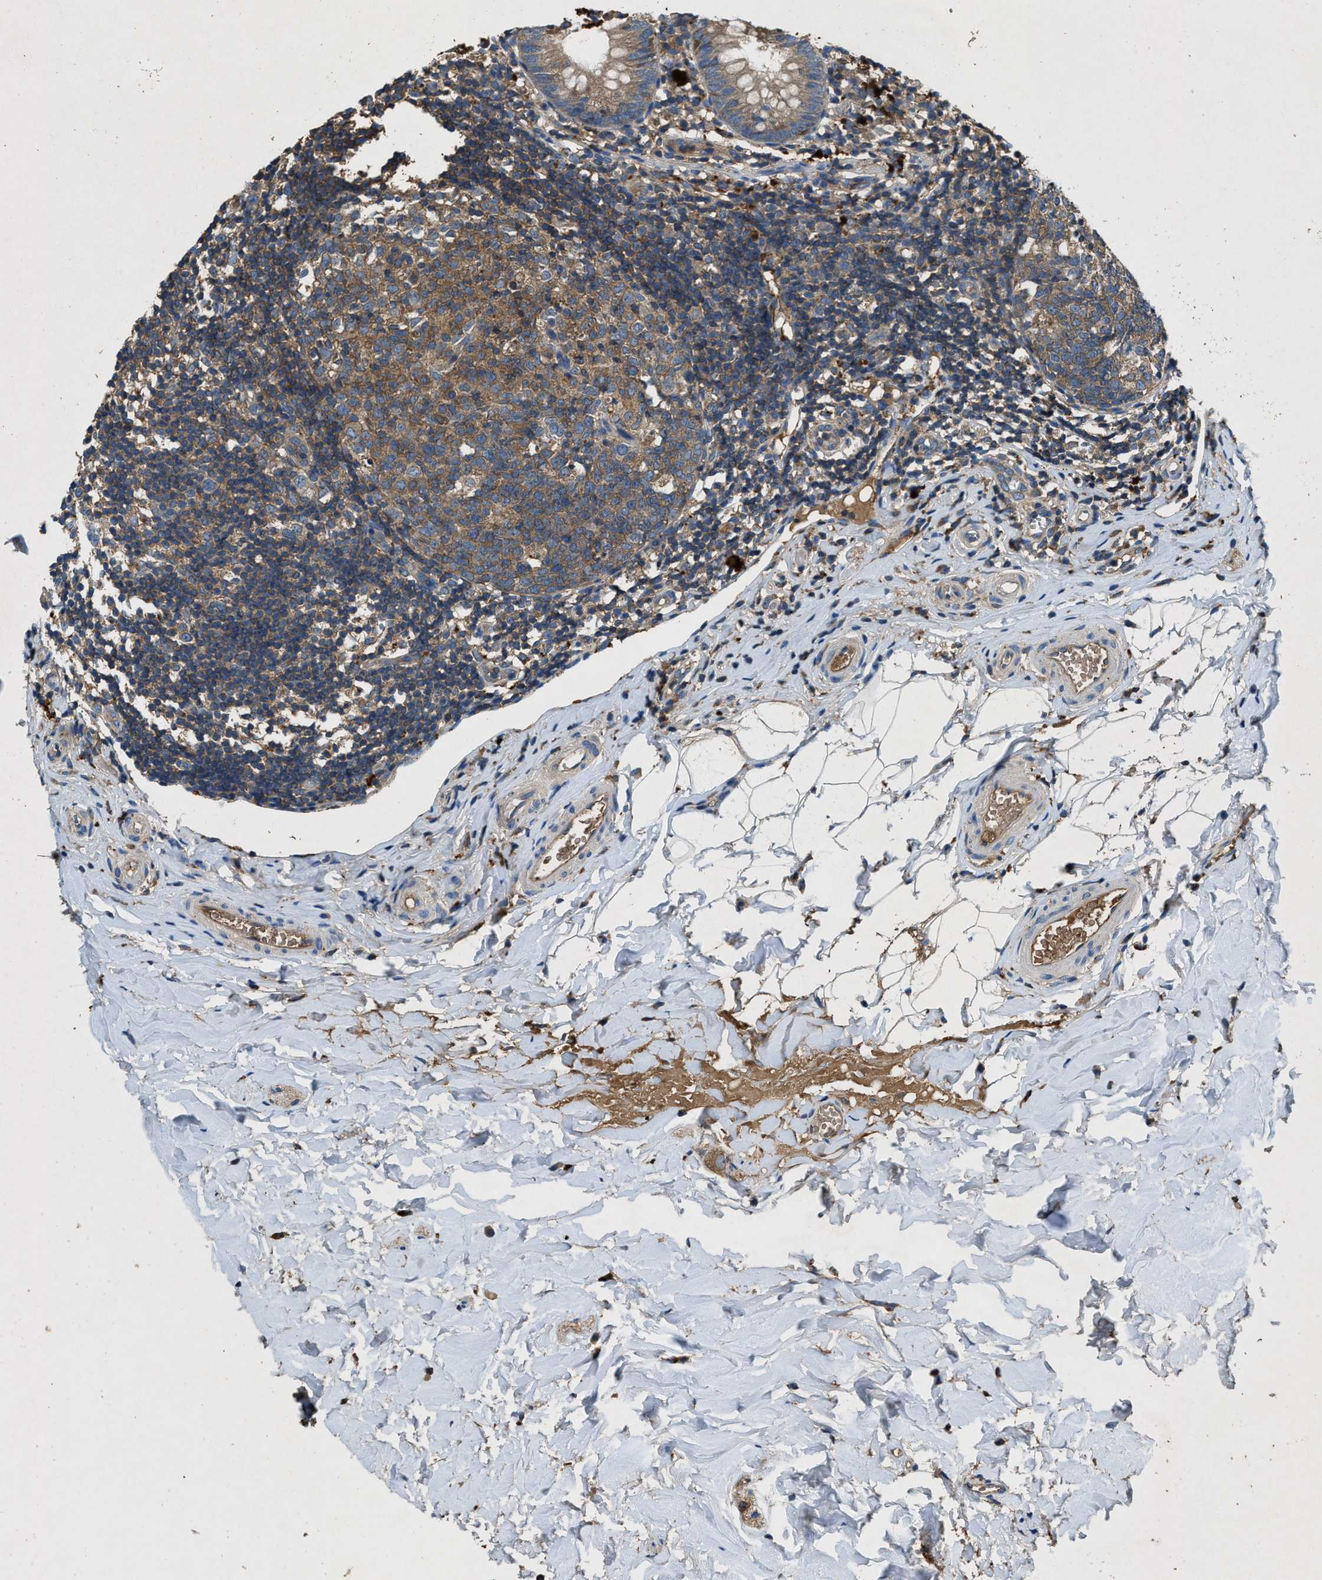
{"staining": {"intensity": "moderate", "quantity": ">75%", "location": "cytoplasmic/membranous"}, "tissue": "appendix", "cell_type": "Glandular cells", "image_type": "normal", "snomed": [{"axis": "morphology", "description": "Normal tissue, NOS"}, {"axis": "topography", "description": "Appendix"}], "caption": "Human appendix stained for a protein (brown) displays moderate cytoplasmic/membranous positive staining in about >75% of glandular cells.", "gene": "BLOC1S1", "patient": {"sex": "female", "age": 20}}